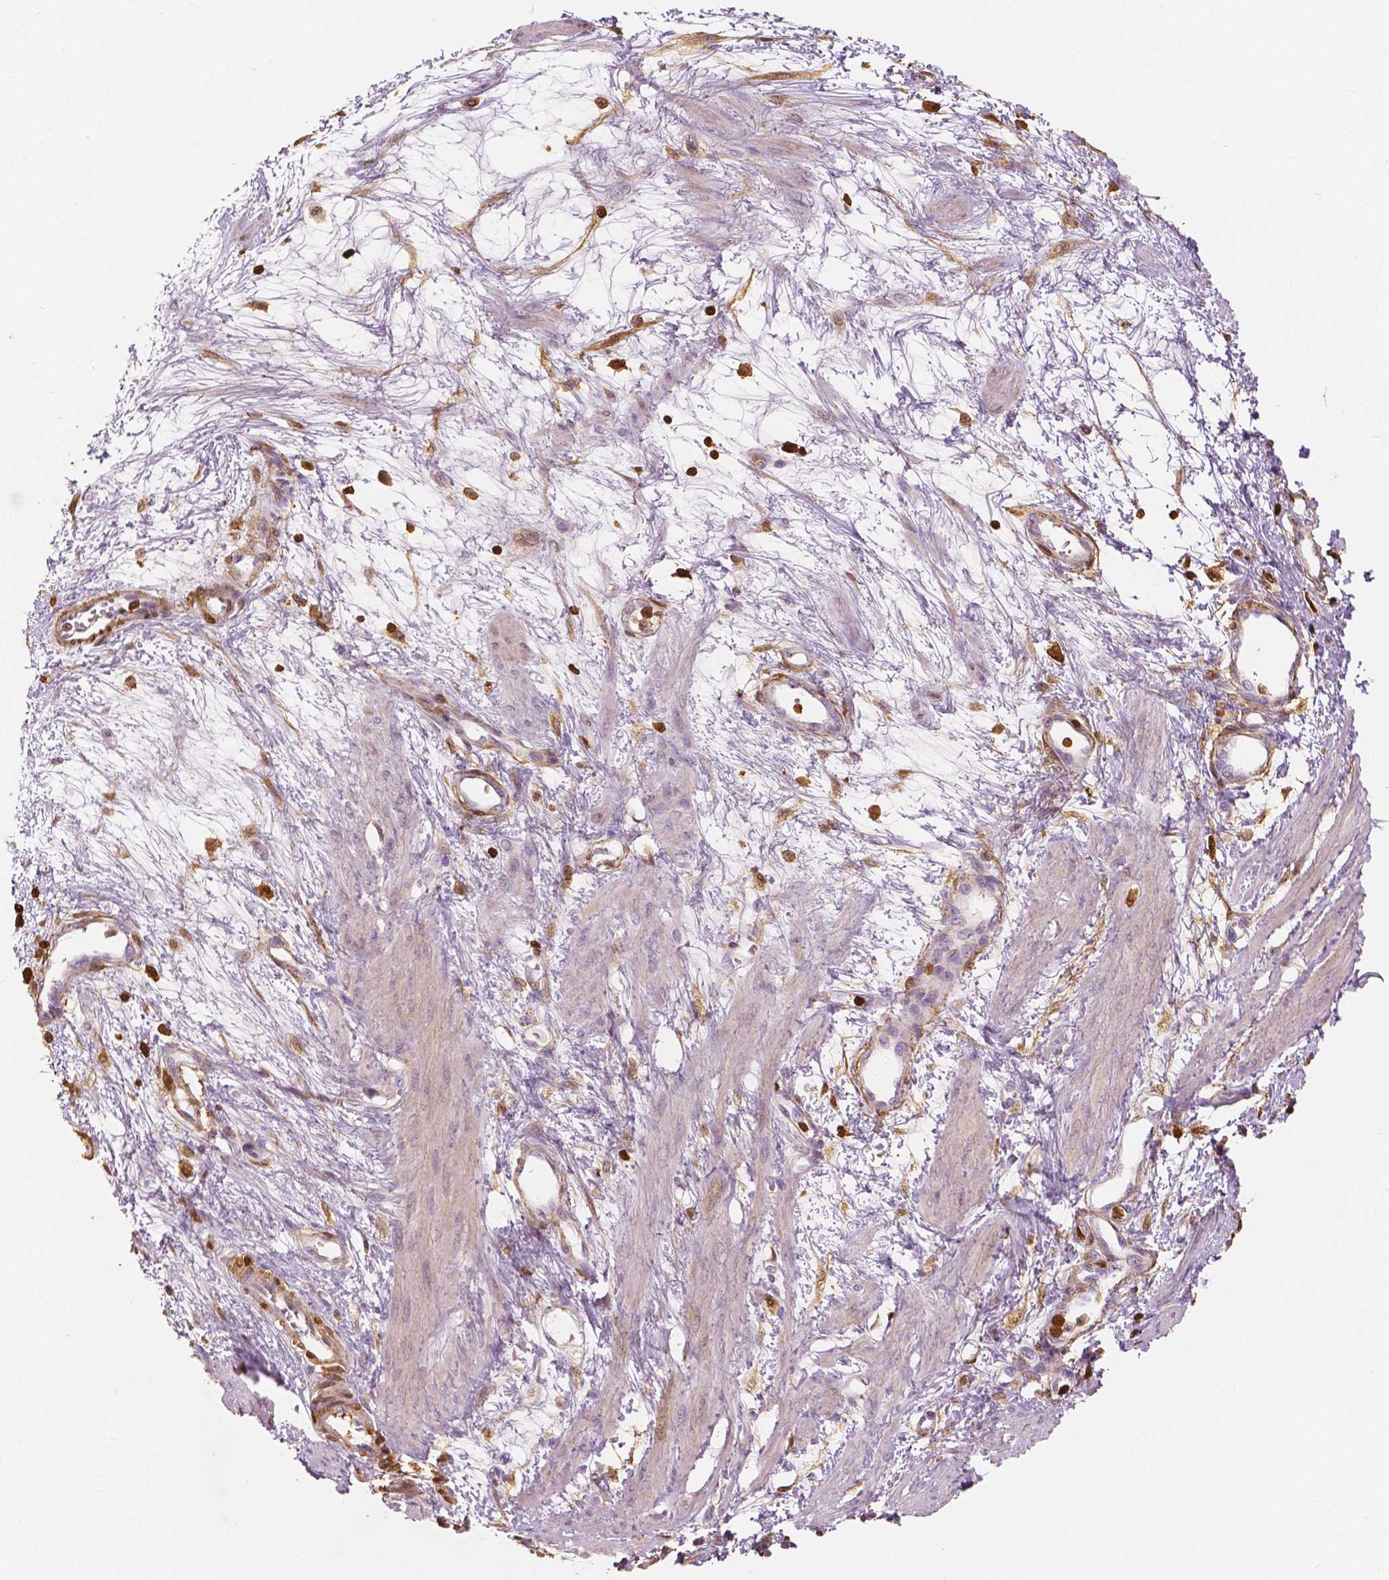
{"staining": {"intensity": "negative", "quantity": "none", "location": "none"}, "tissue": "smooth muscle", "cell_type": "Smooth muscle cells", "image_type": "normal", "snomed": [{"axis": "morphology", "description": "Normal tissue, NOS"}, {"axis": "topography", "description": "Smooth muscle"}, {"axis": "topography", "description": "Uterus"}], "caption": "IHC photomicrograph of normal smooth muscle: smooth muscle stained with DAB (3,3'-diaminobenzidine) demonstrates no significant protein positivity in smooth muscle cells. (Brightfield microscopy of DAB immunohistochemistry (IHC) at high magnification).", "gene": "S100A4", "patient": {"sex": "female", "age": 39}}